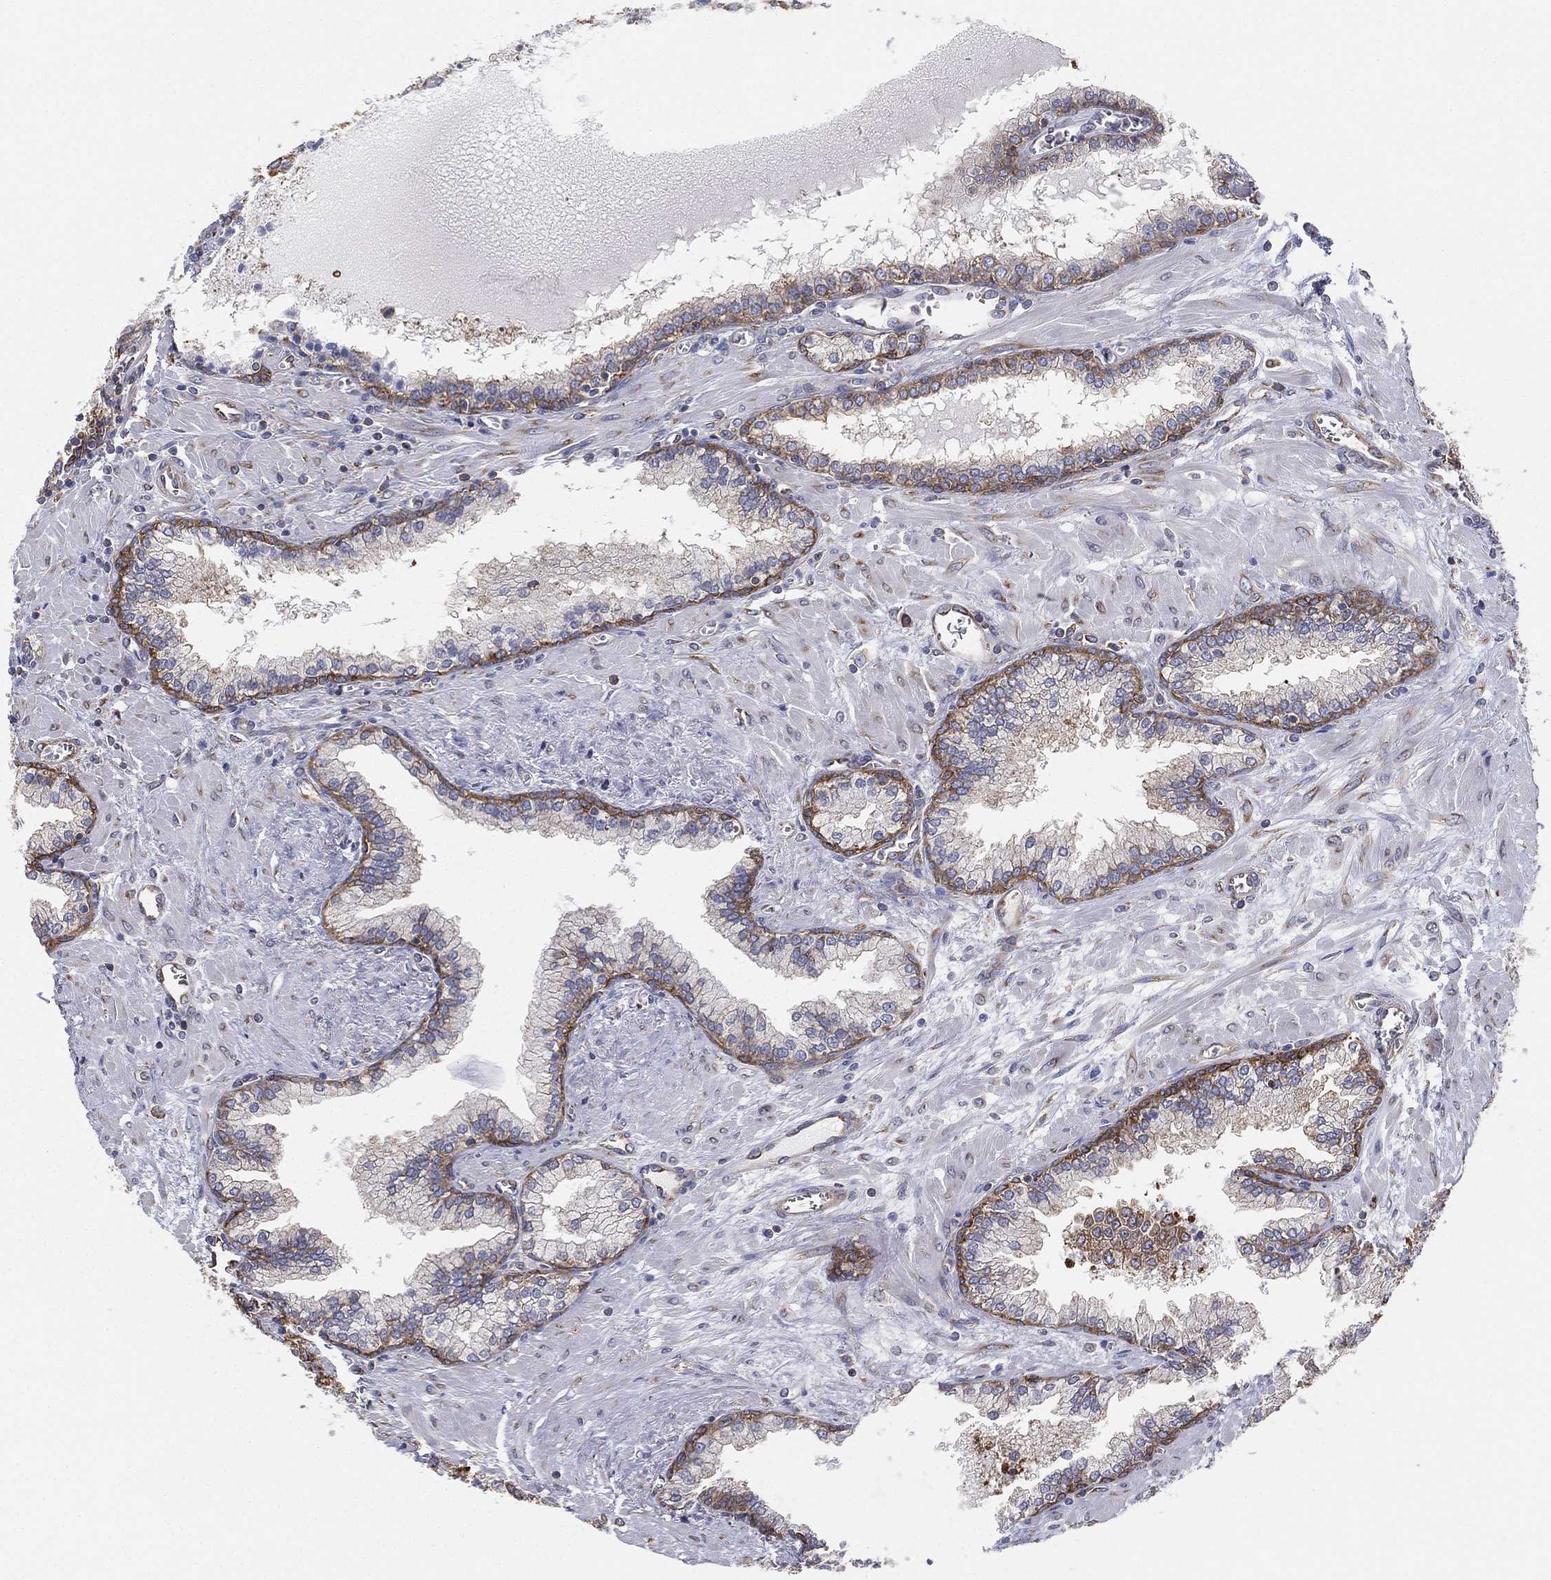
{"staining": {"intensity": "strong", "quantity": "25%-75%", "location": "cytoplasmic/membranous"}, "tissue": "prostate cancer", "cell_type": "Tumor cells", "image_type": "cancer", "snomed": [{"axis": "morphology", "description": "Adenocarcinoma, NOS"}, {"axis": "topography", "description": "Prostate and seminal vesicle, NOS"}, {"axis": "topography", "description": "Prostate"}], "caption": "Immunohistochemistry of adenocarcinoma (prostate) shows high levels of strong cytoplasmic/membranous staining in about 25%-75% of tumor cells.", "gene": "FARSA", "patient": {"sex": "male", "age": 62}}